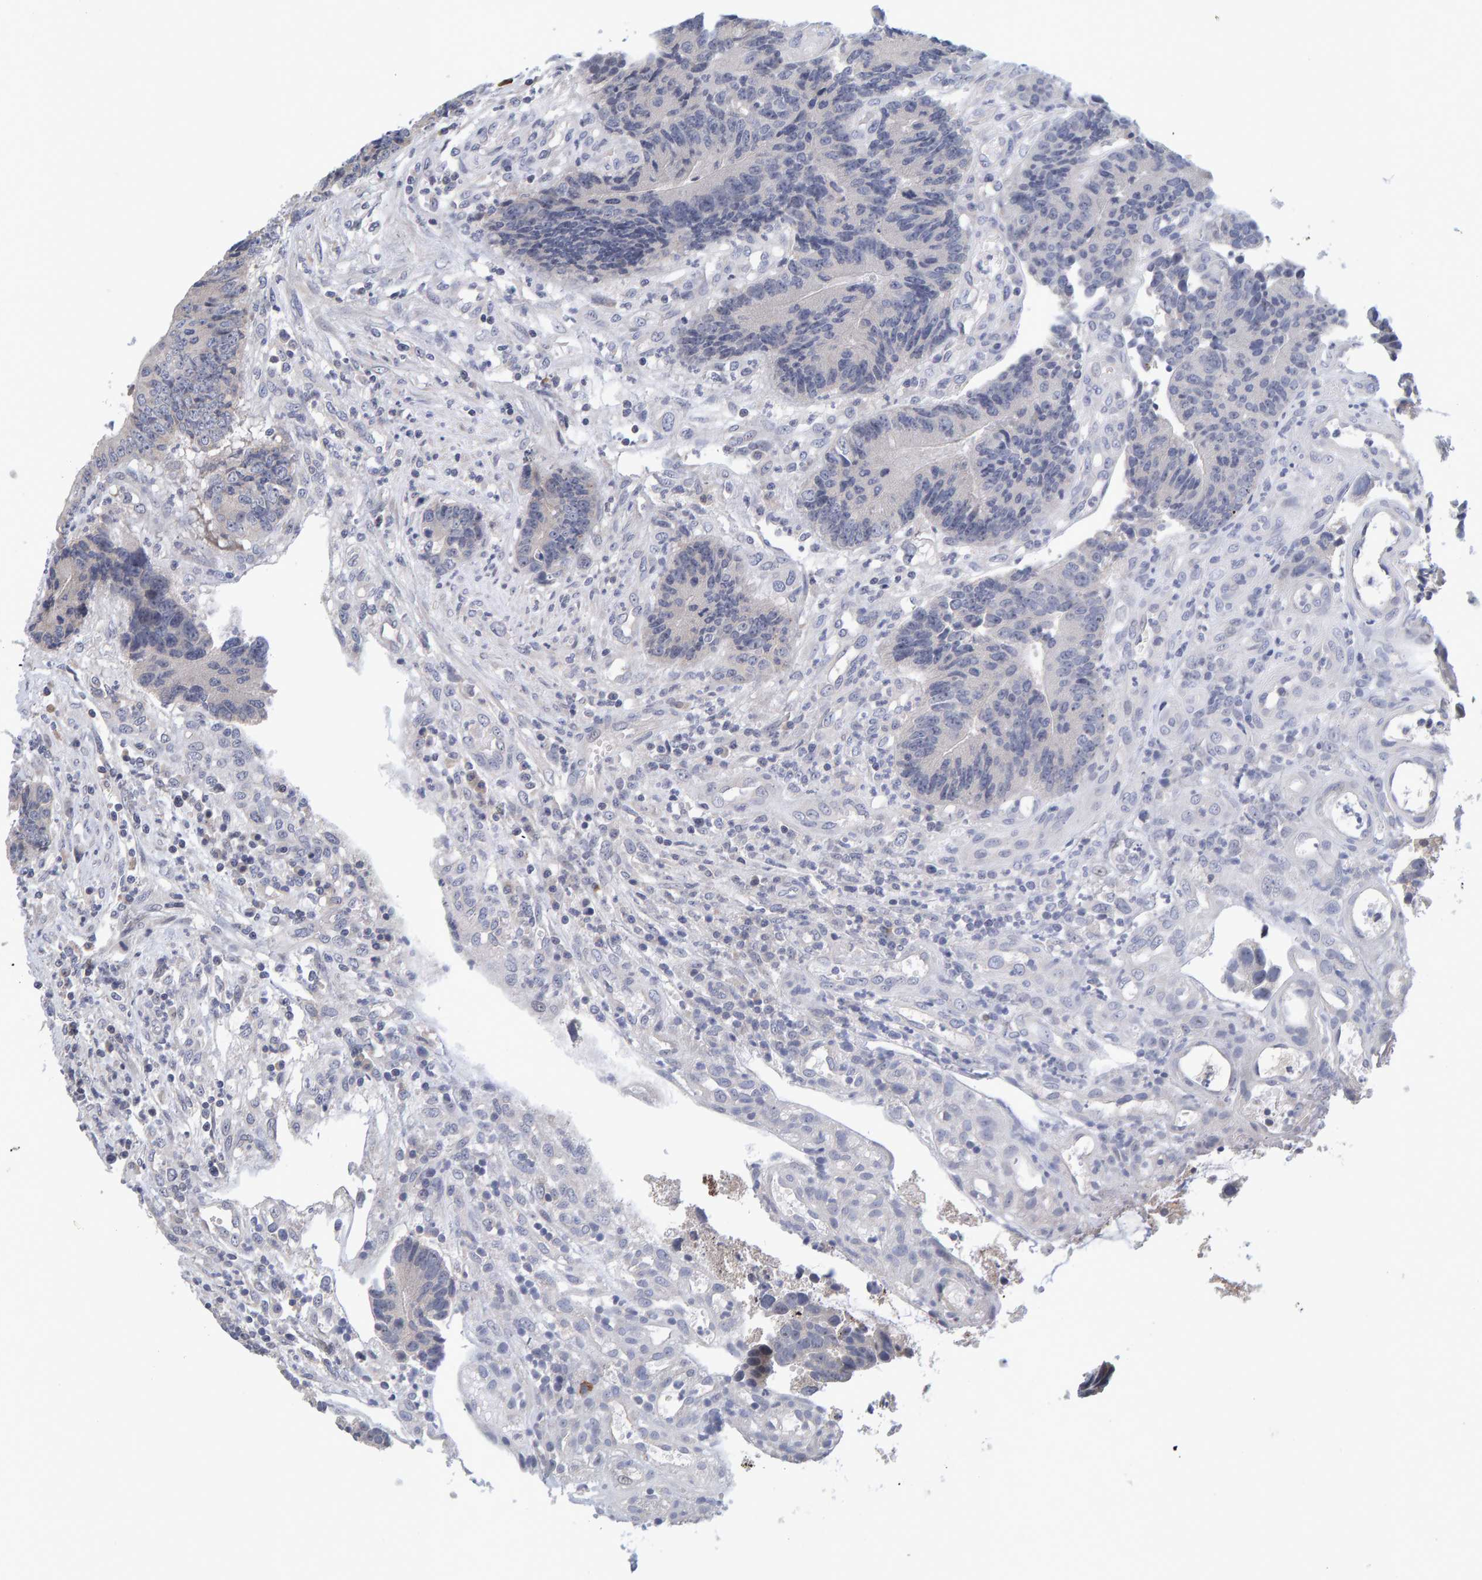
{"staining": {"intensity": "negative", "quantity": "none", "location": "none"}, "tissue": "colorectal cancer", "cell_type": "Tumor cells", "image_type": "cancer", "snomed": [{"axis": "morphology", "description": "Adenocarcinoma, NOS"}, {"axis": "topography", "description": "Rectum"}], "caption": "This is a micrograph of IHC staining of colorectal cancer (adenocarcinoma), which shows no positivity in tumor cells. Brightfield microscopy of immunohistochemistry stained with DAB (3,3'-diaminobenzidine) (brown) and hematoxylin (blue), captured at high magnification.", "gene": "ZNF77", "patient": {"sex": "male", "age": 84}}